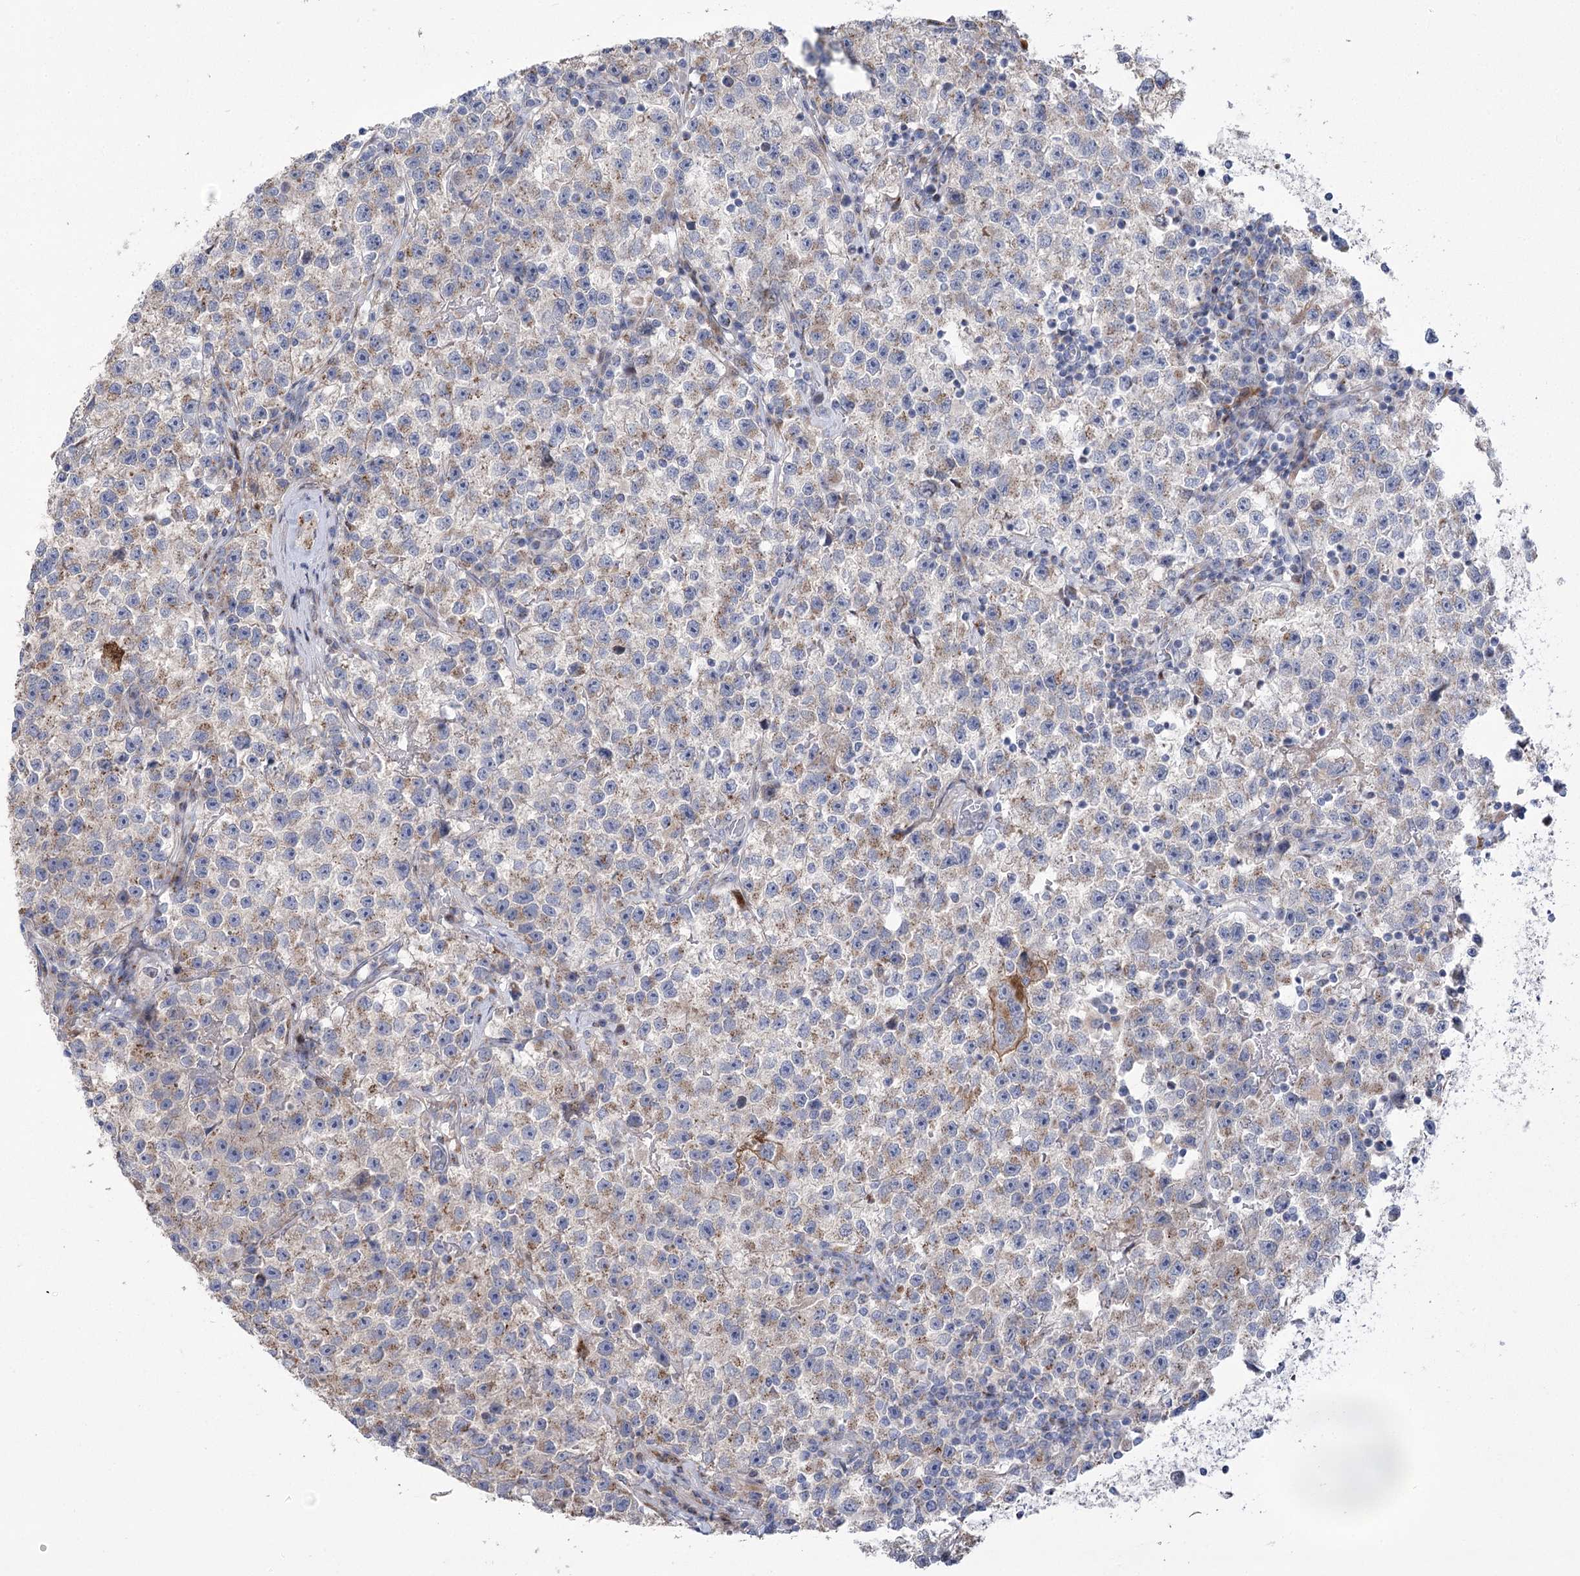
{"staining": {"intensity": "weak", "quantity": "<25%", "location": "cytoplasmic/membranous"}, "tissue": "testis cancer", "cell_type": "Tumor cells", "image_type": "cancer", "snomed": [{"axis": "morphology", "description": "Seminoma, NOS"}, {"axis": "topography", "description": "Testis"}], "caption": "This is an IHC histopathology image of testis cancer. There is no positivity in tumor cells.", "gene": "NME7", "patient": {"sex": "male", "age": 22}}